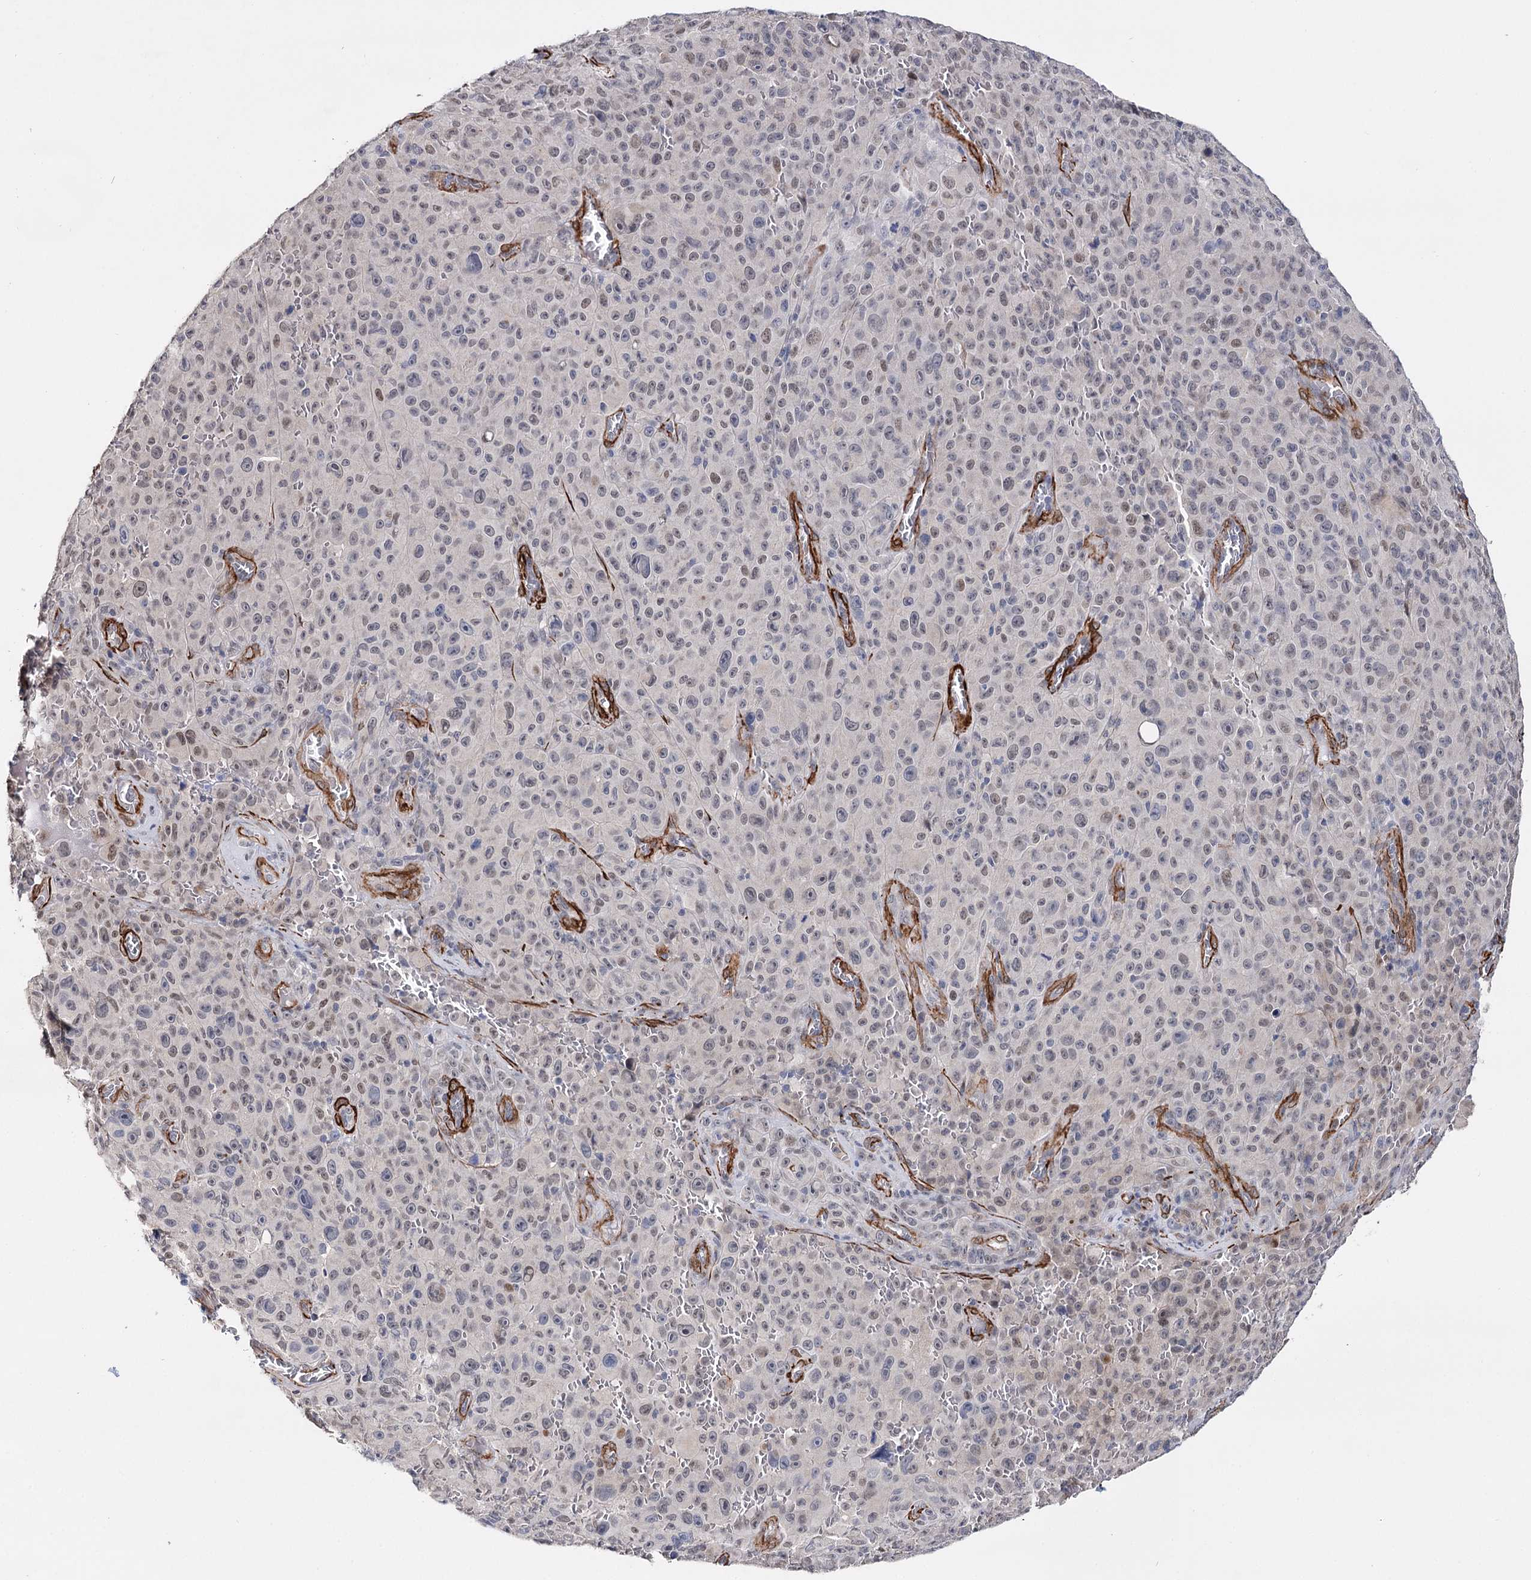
{"staining": {"intensity": "weak", "quantity": "25%-75%", "location": "nuclear"}, "tissue": "melanoma", "cell_type": "Tumor cells", "image_type": "cancer", "snomed": [{"axis": "morphology", "description": "Malignant melanoma, NOS"}, {"axis": "topography", "description": "Skin"}], "caption": "Melanoma stained with a protein marker exhibits weak staining in tumor cells.", "gene": "CFAP46", "patient": {"sex": "female", "age": 82}}